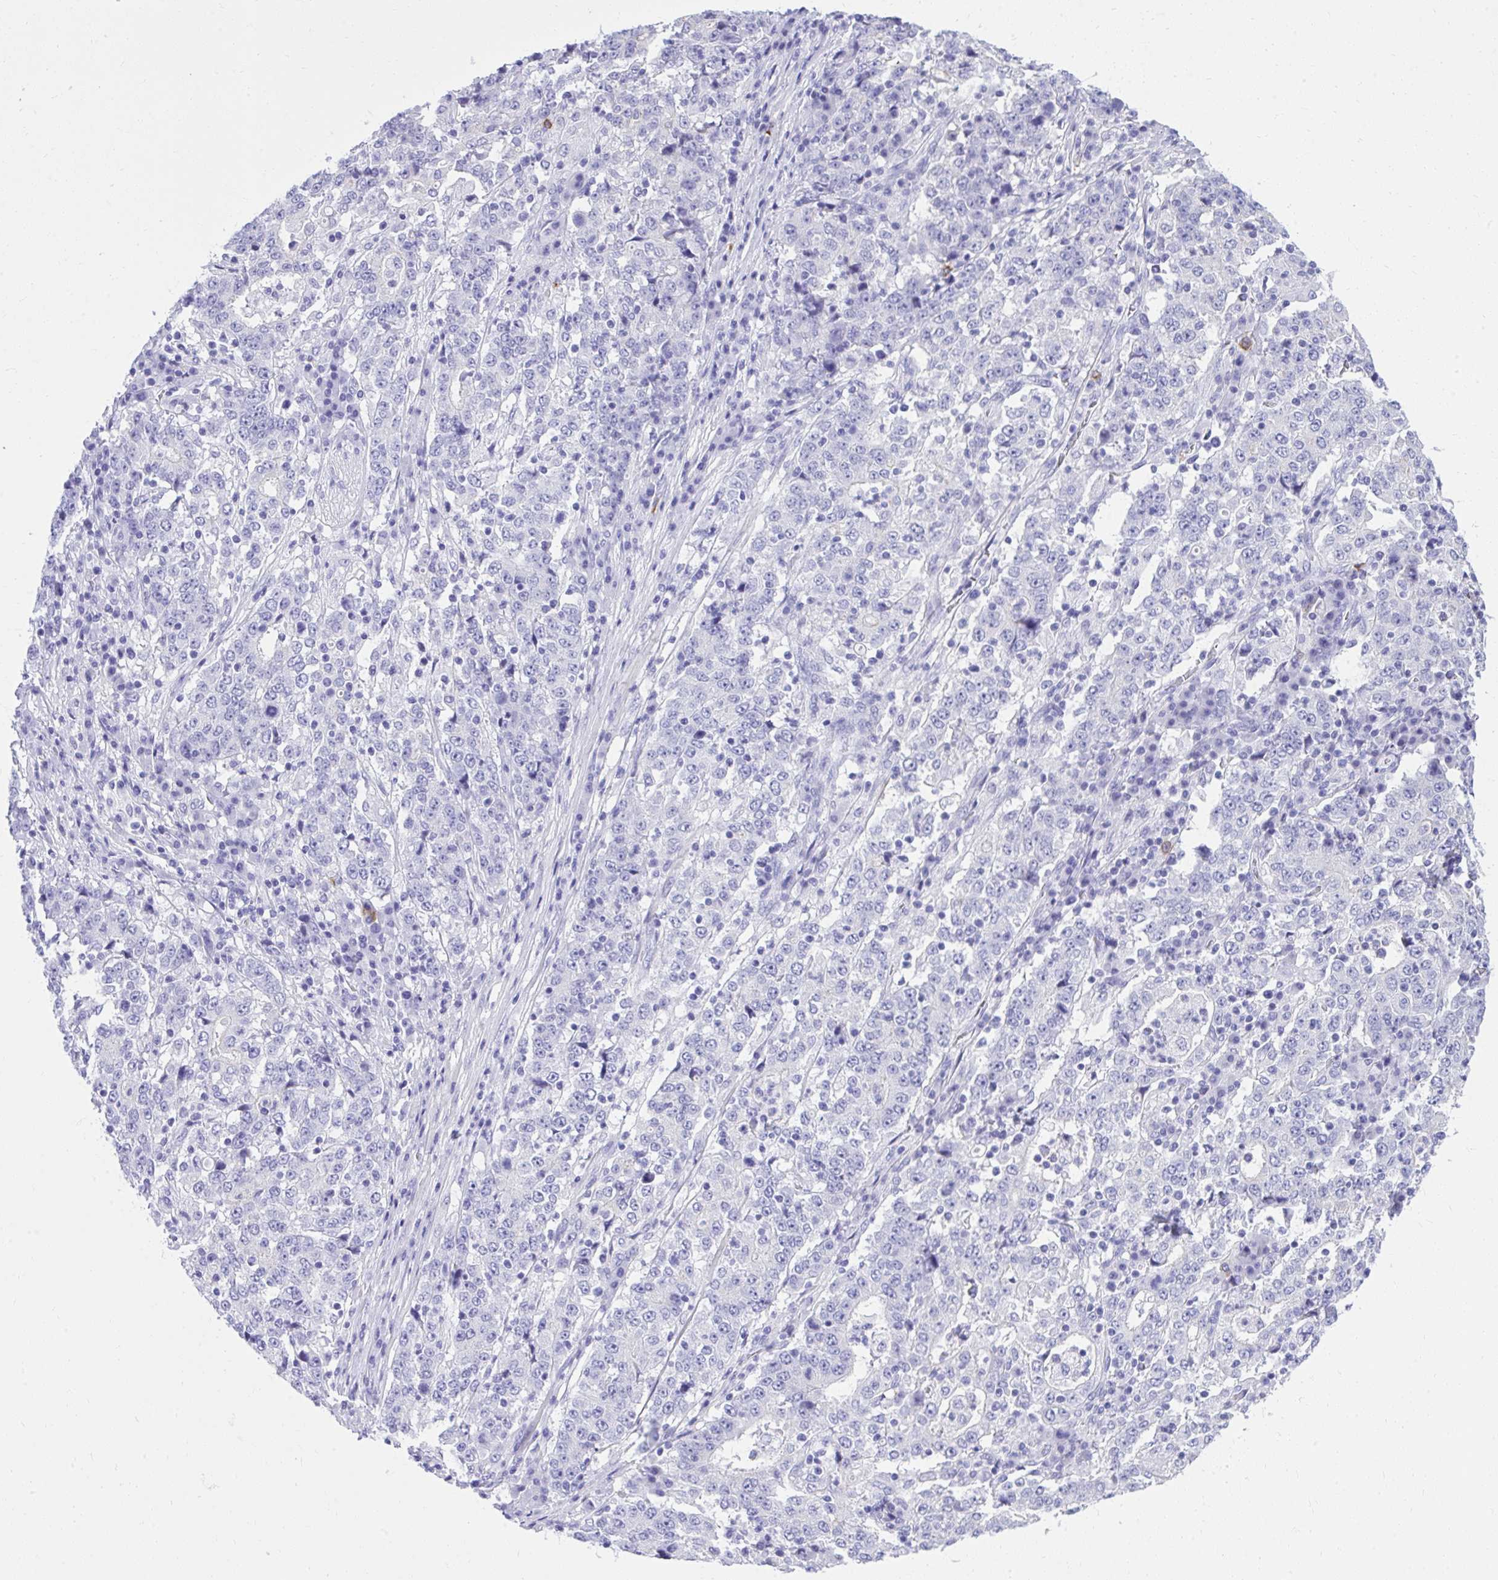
{"staining": {"intensity": "negative", "quantity": "none", "location": "none"}, "tissue": "stomach cancer", "cell_type": "Tumor cells", "image_type": "cancer", "snomed": [{"axis": "morphology", "description": "Adenocarcinoma, NOS"}, {"axis": "topography", "description": "Stomach"}], "caption": "Immunohistochemistry (IHC) of human adenocarcinoma (stomach) demonstrates no expression in tumor cells.", "gene": "PSD", "patient": {"sex": "male", "age": 59}}